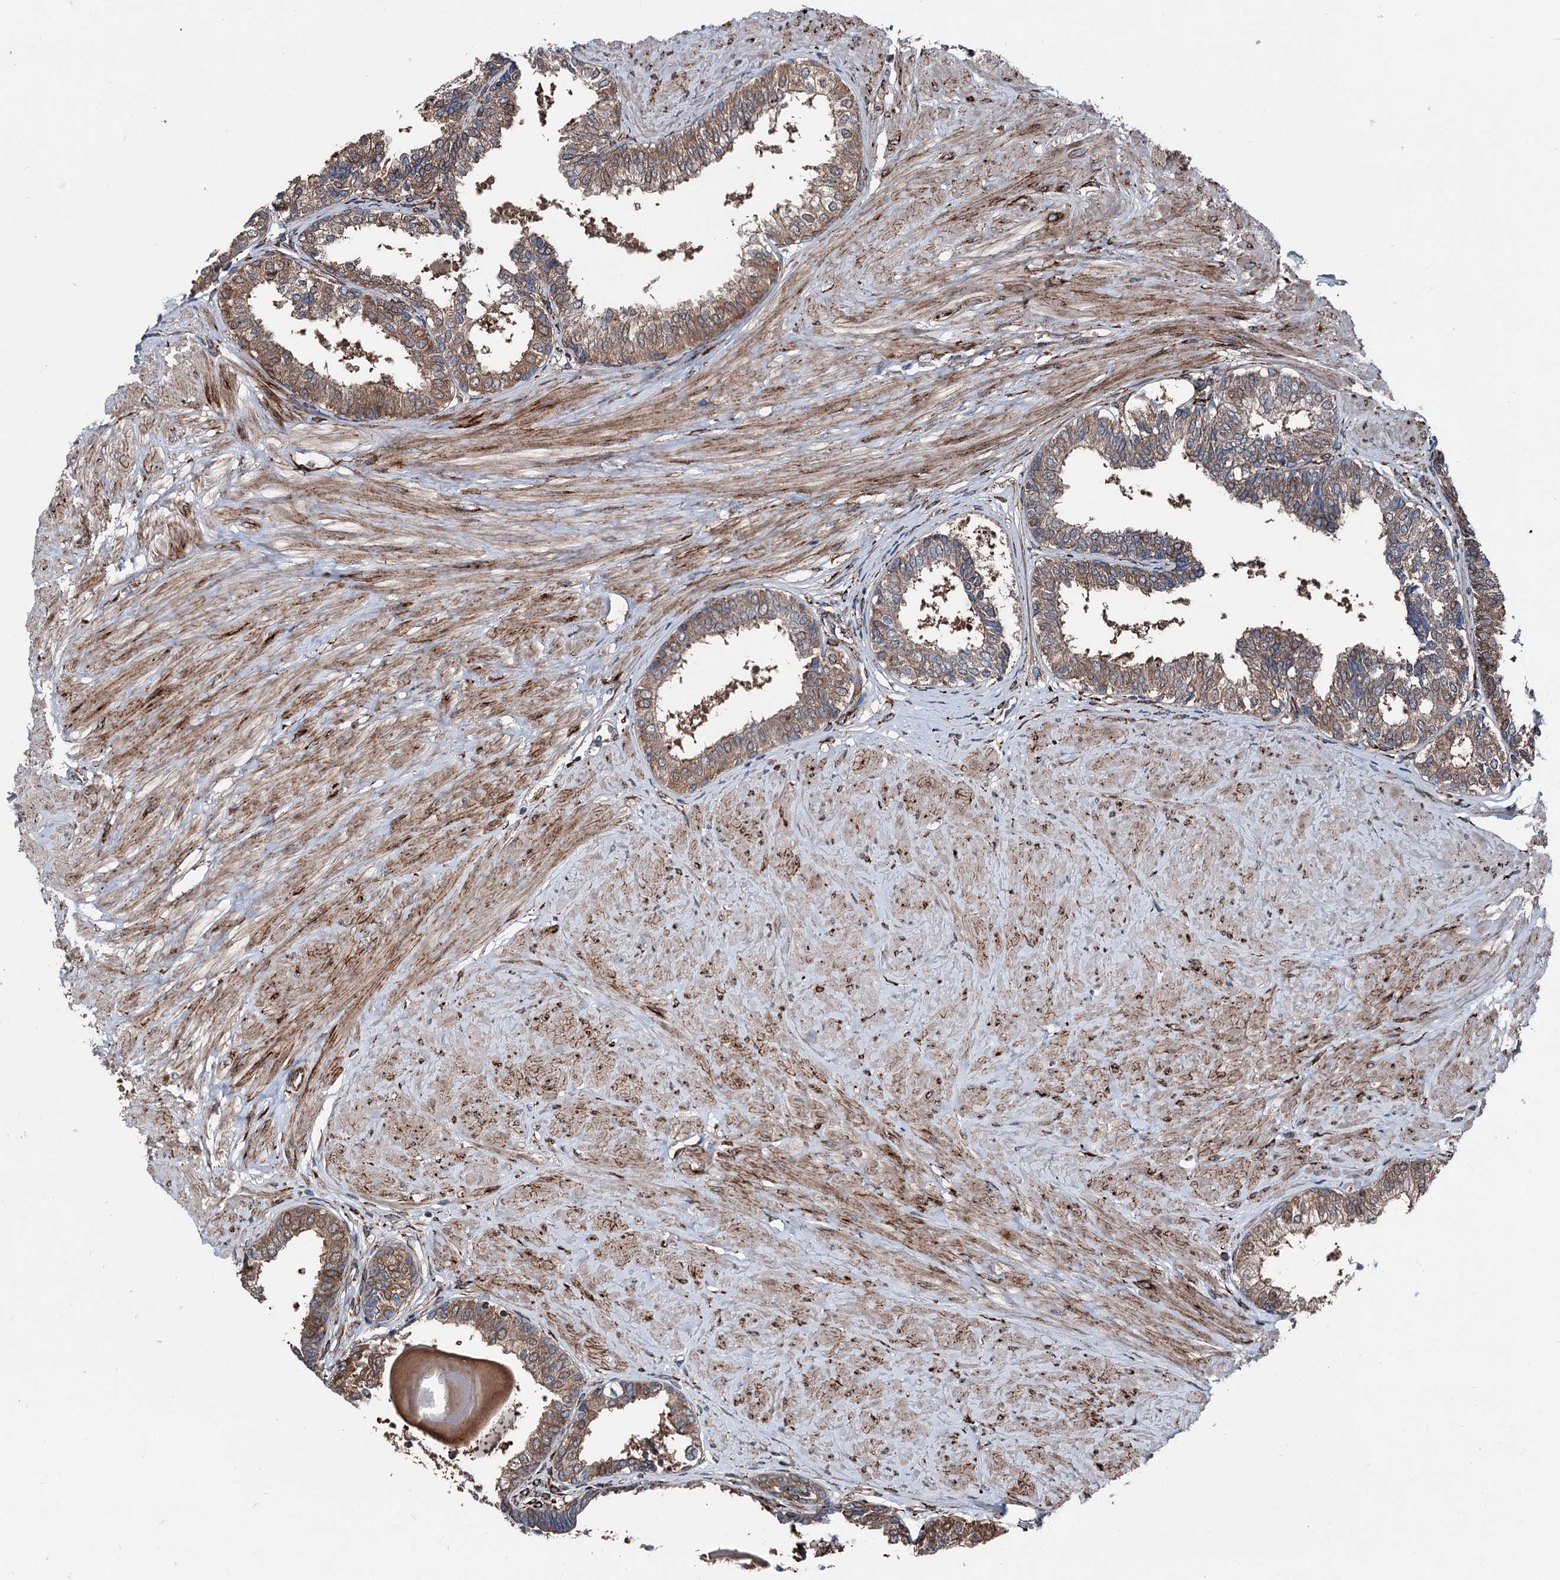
{"staining": {"intensity": "moderate", "quantity": ">75%", "location": "cytoplasmic/membranous"}, "tissue": "prostate", "cell_type": "Glandular cells", "image_type": "normal", "snomed": [{"axis": "morphology", "description": "Normal tissue, NOS"}, {"axis": "topography", "description": "Prostate"}], "caption": "The photomicrograph demonstrates immunohistochemical staining of benign prostate. There is moderate cytoplasmic/membranous staining is seen in approximately >75% of glandular cells.", "gene": "DDIAS", "patient": {"sex": "male", "age": 48}}